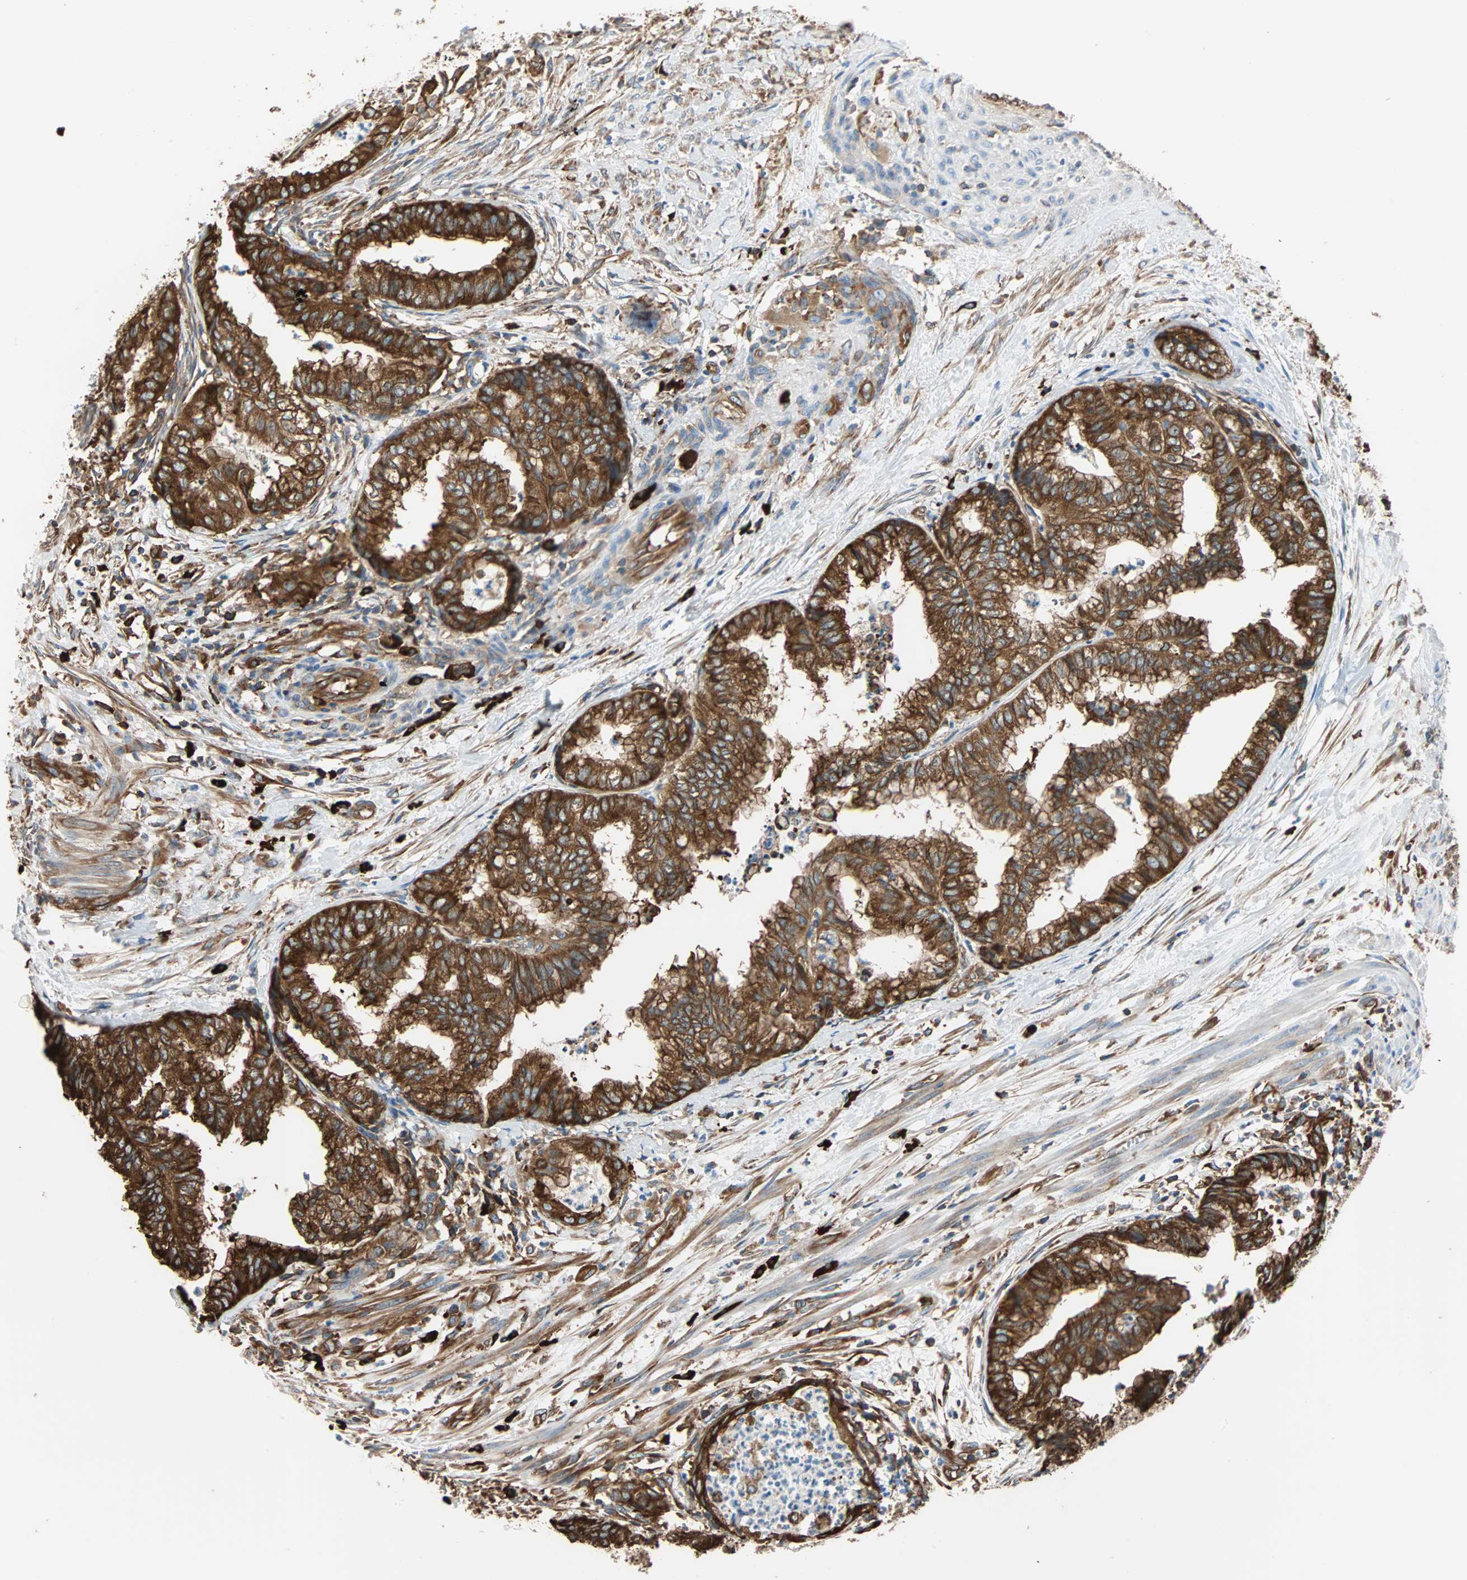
{"staining": {"intensity": "strong", "quantity": ">75%", "location": "cytoplasmic/membranous"}, "tissue": "endometrial cancer", "cell_type": "Tumor cells", "image_type": "cancer", "snomed": [{"axis": "morphology", "description": "Necrosis, NOS"}, {"axis": "morphology", "description": "Adenocarcinoma, NOS"}, {"axis": "topography", "description": "Endometrium"}], "caption": "A brown stain highlights strong cytoplasmic/membranous expression of a protein in endometrial cancer tumor cells.", "gene": "EEF2", "patient": {"sex": "female", "age": 79}}